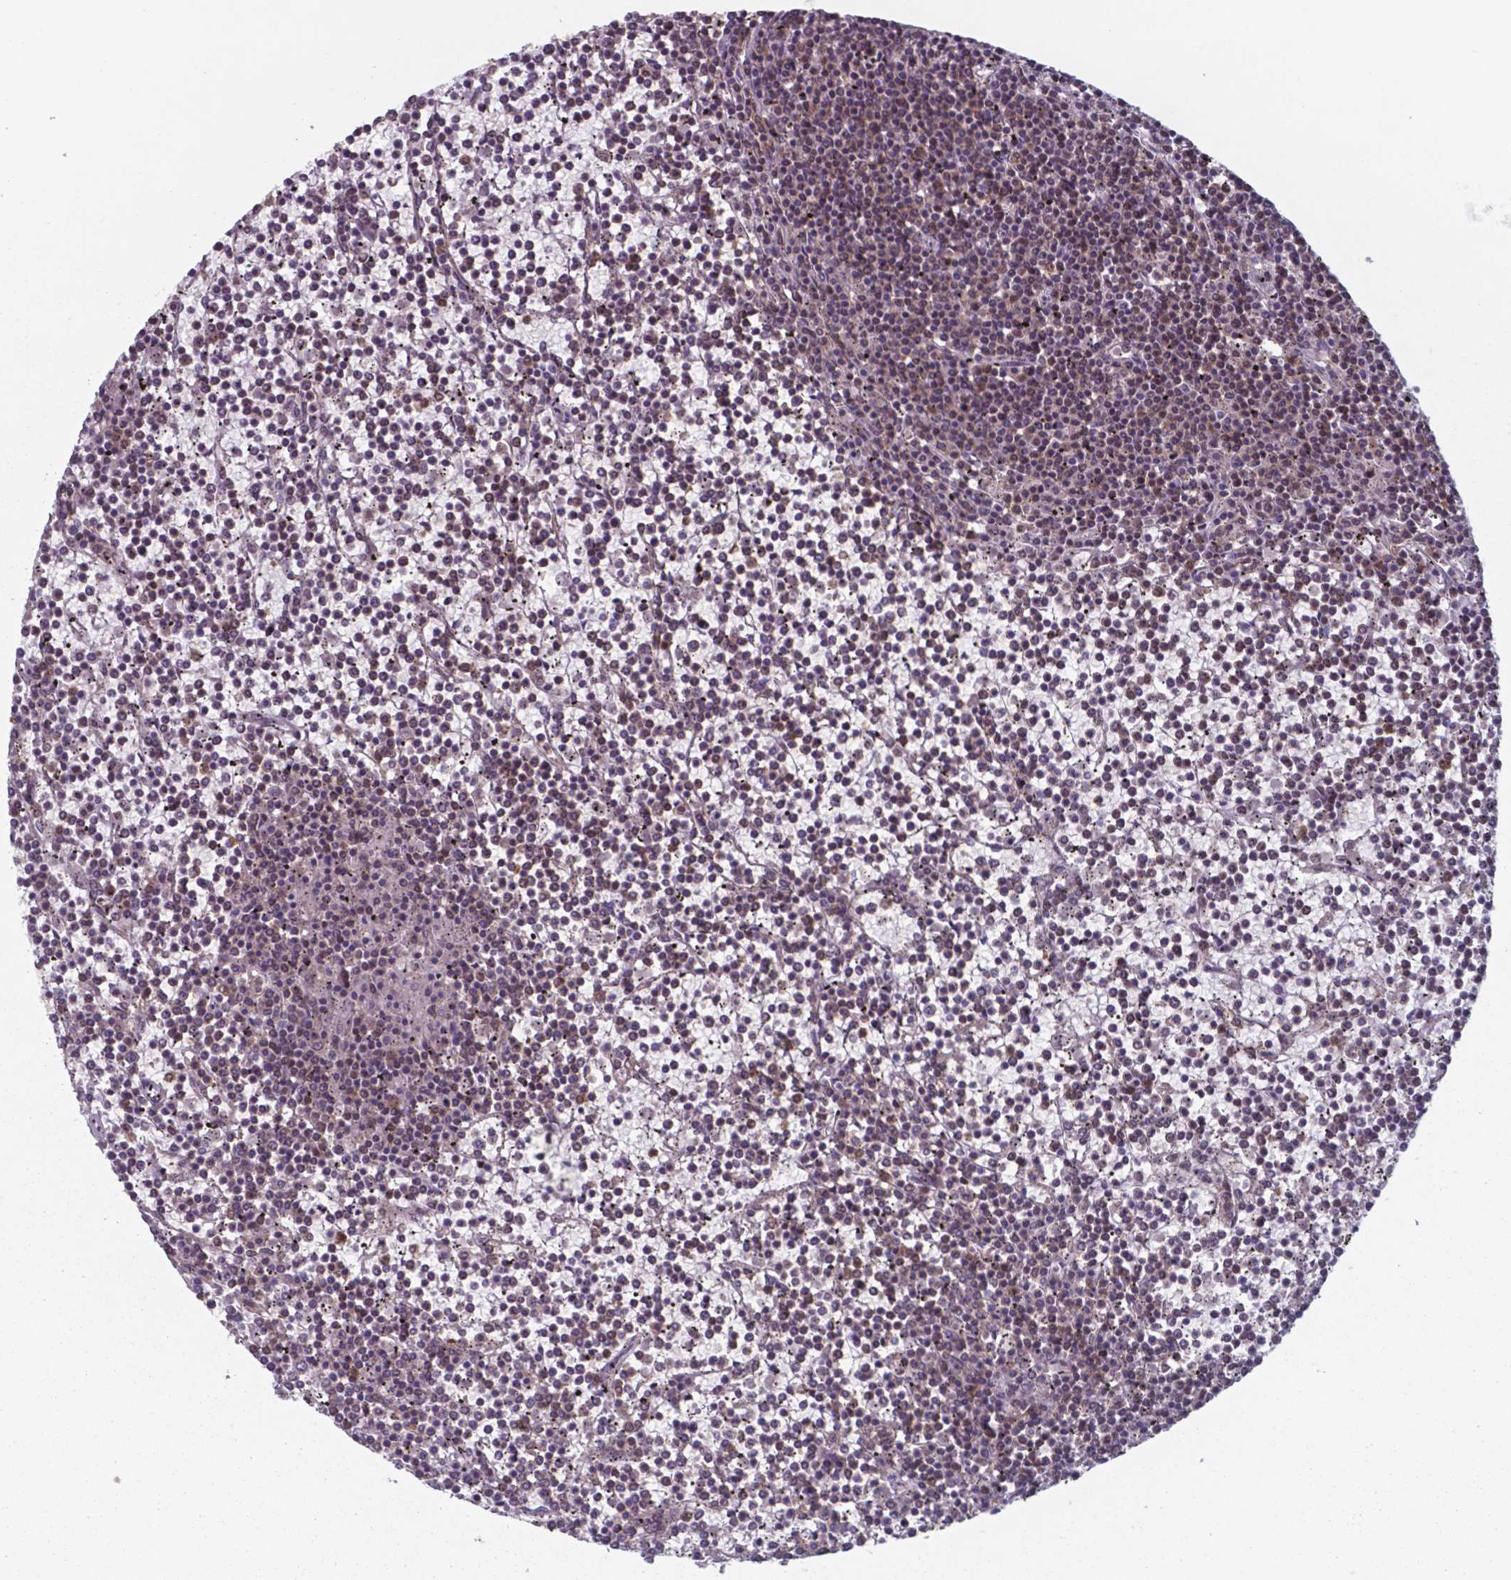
{"staining": {"intensity": "moderate", "quantity": "25%-75%", "location": "nuclear"}, "tissue": "lymphoma", "cell_type": "Tumor cells", "image_type": "cancer", "snomed": [{"axis": "morphology", "description": "Malignant lymphoma, non-Hodgkin's type, Low grade"}, {"axis": "topography", "description": "Spleen"}], "caption": "Immunohistochemistry (DAB (3,3'-diaminobenzidine)) staining of malignant lymphoma, non-Hodgkin's type (low-grade) shows moderate nuclear protein expression in about 25%-75% of tumor cells. The staining is performed using DAB brown chromogen to label protein expression. The nuclei are counter-stained blue using hematoxylin.", "gene": "UBA1", "patient": {"sex": "female", "age": 19}}